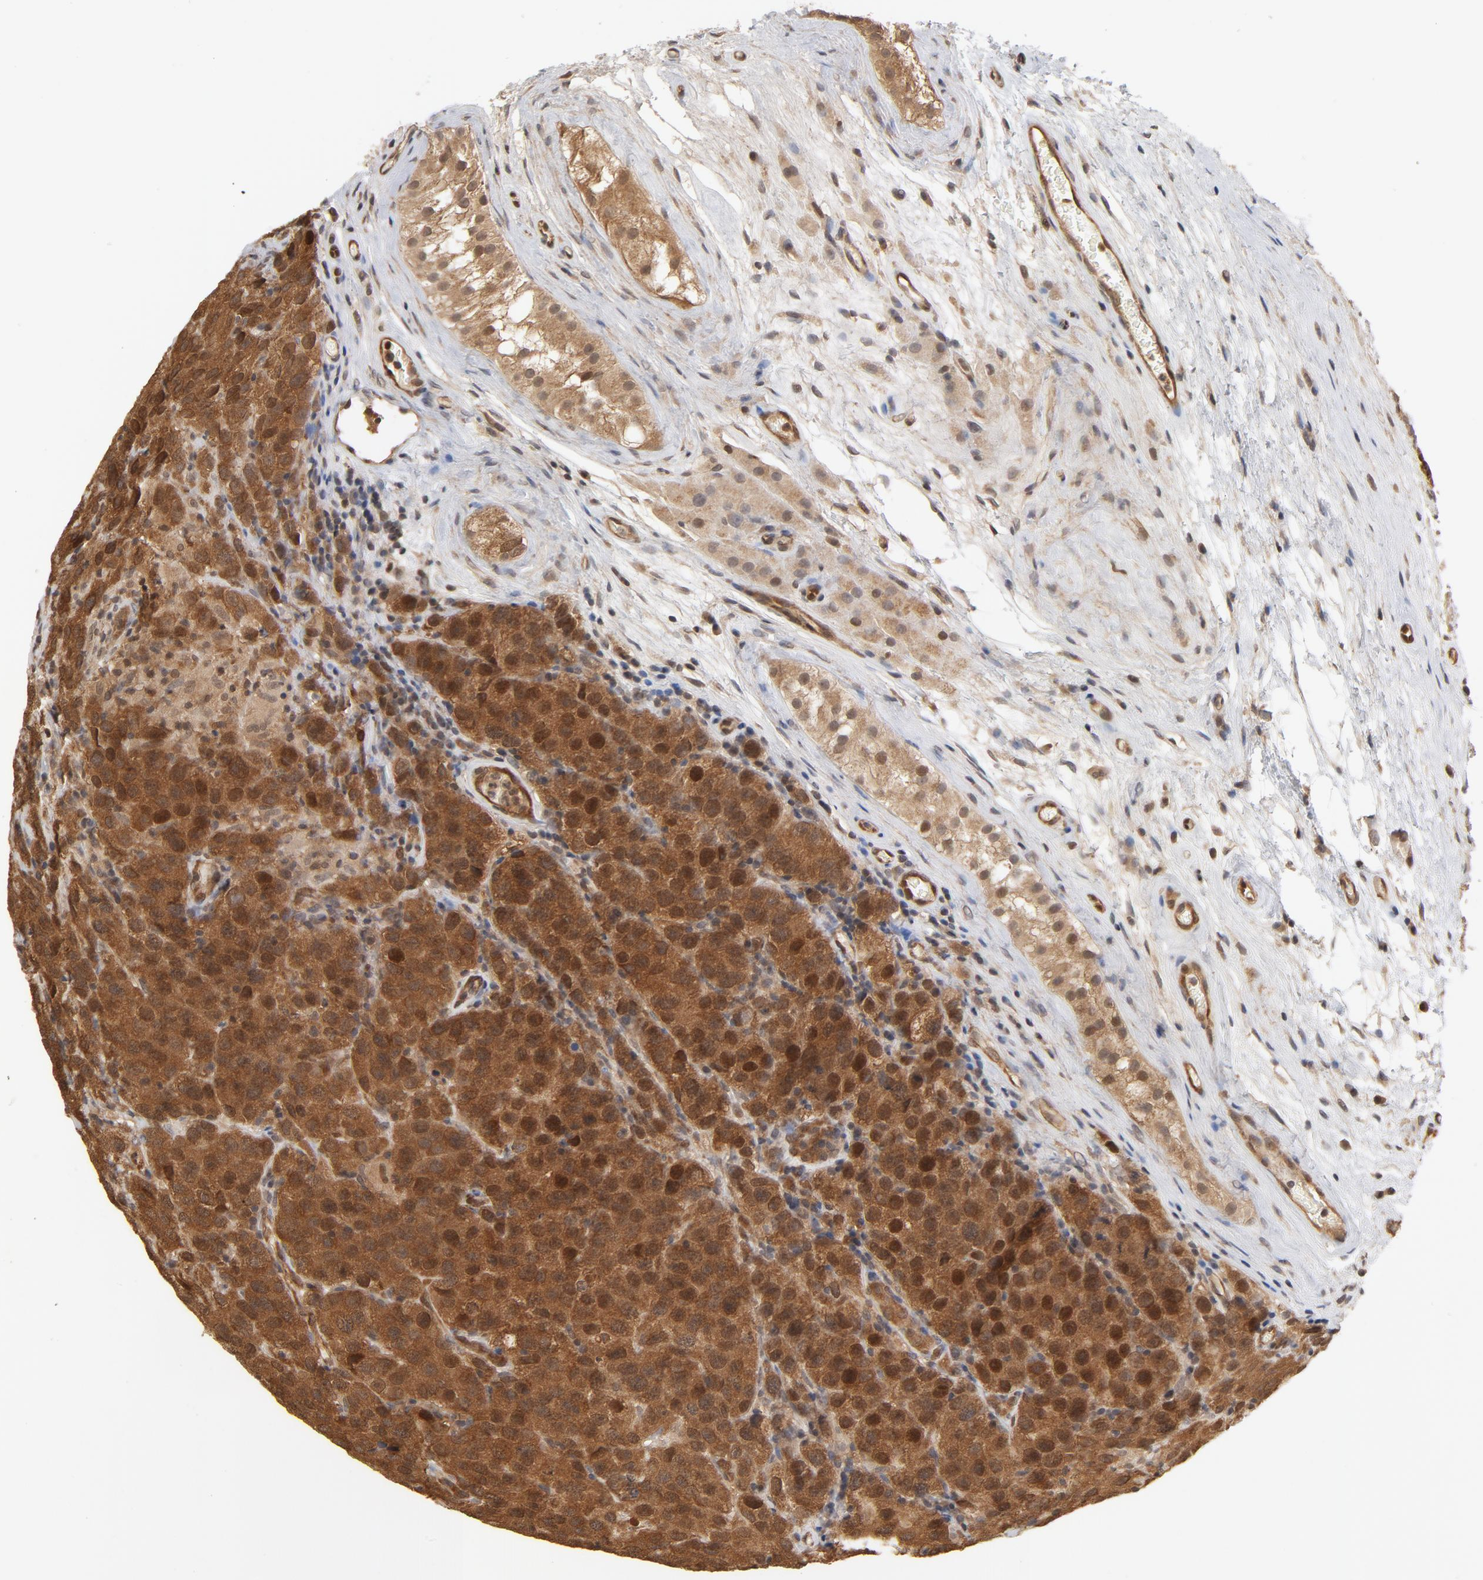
{"staining": {"intensity": "moderate", "quantity": ">75%", "location": "cytoplasmic/membranous,nuclear"}, "tissue": "testis cancer", "cell_type": "Tumor cells", "image_type": "cancer", "snomed": [{"axis": "morphology", "description": "Seminoma, NOS"}, {"axis": "topography", "description": "Testis"}], "caption": "This is an image of IHC staining of seminoma (testis), which shows moderate expression in the cytoplasmic/membranous and nuclear of tumor cells.", "gene": "CDC37", "patient": {"sex": "male", "age": 52}}